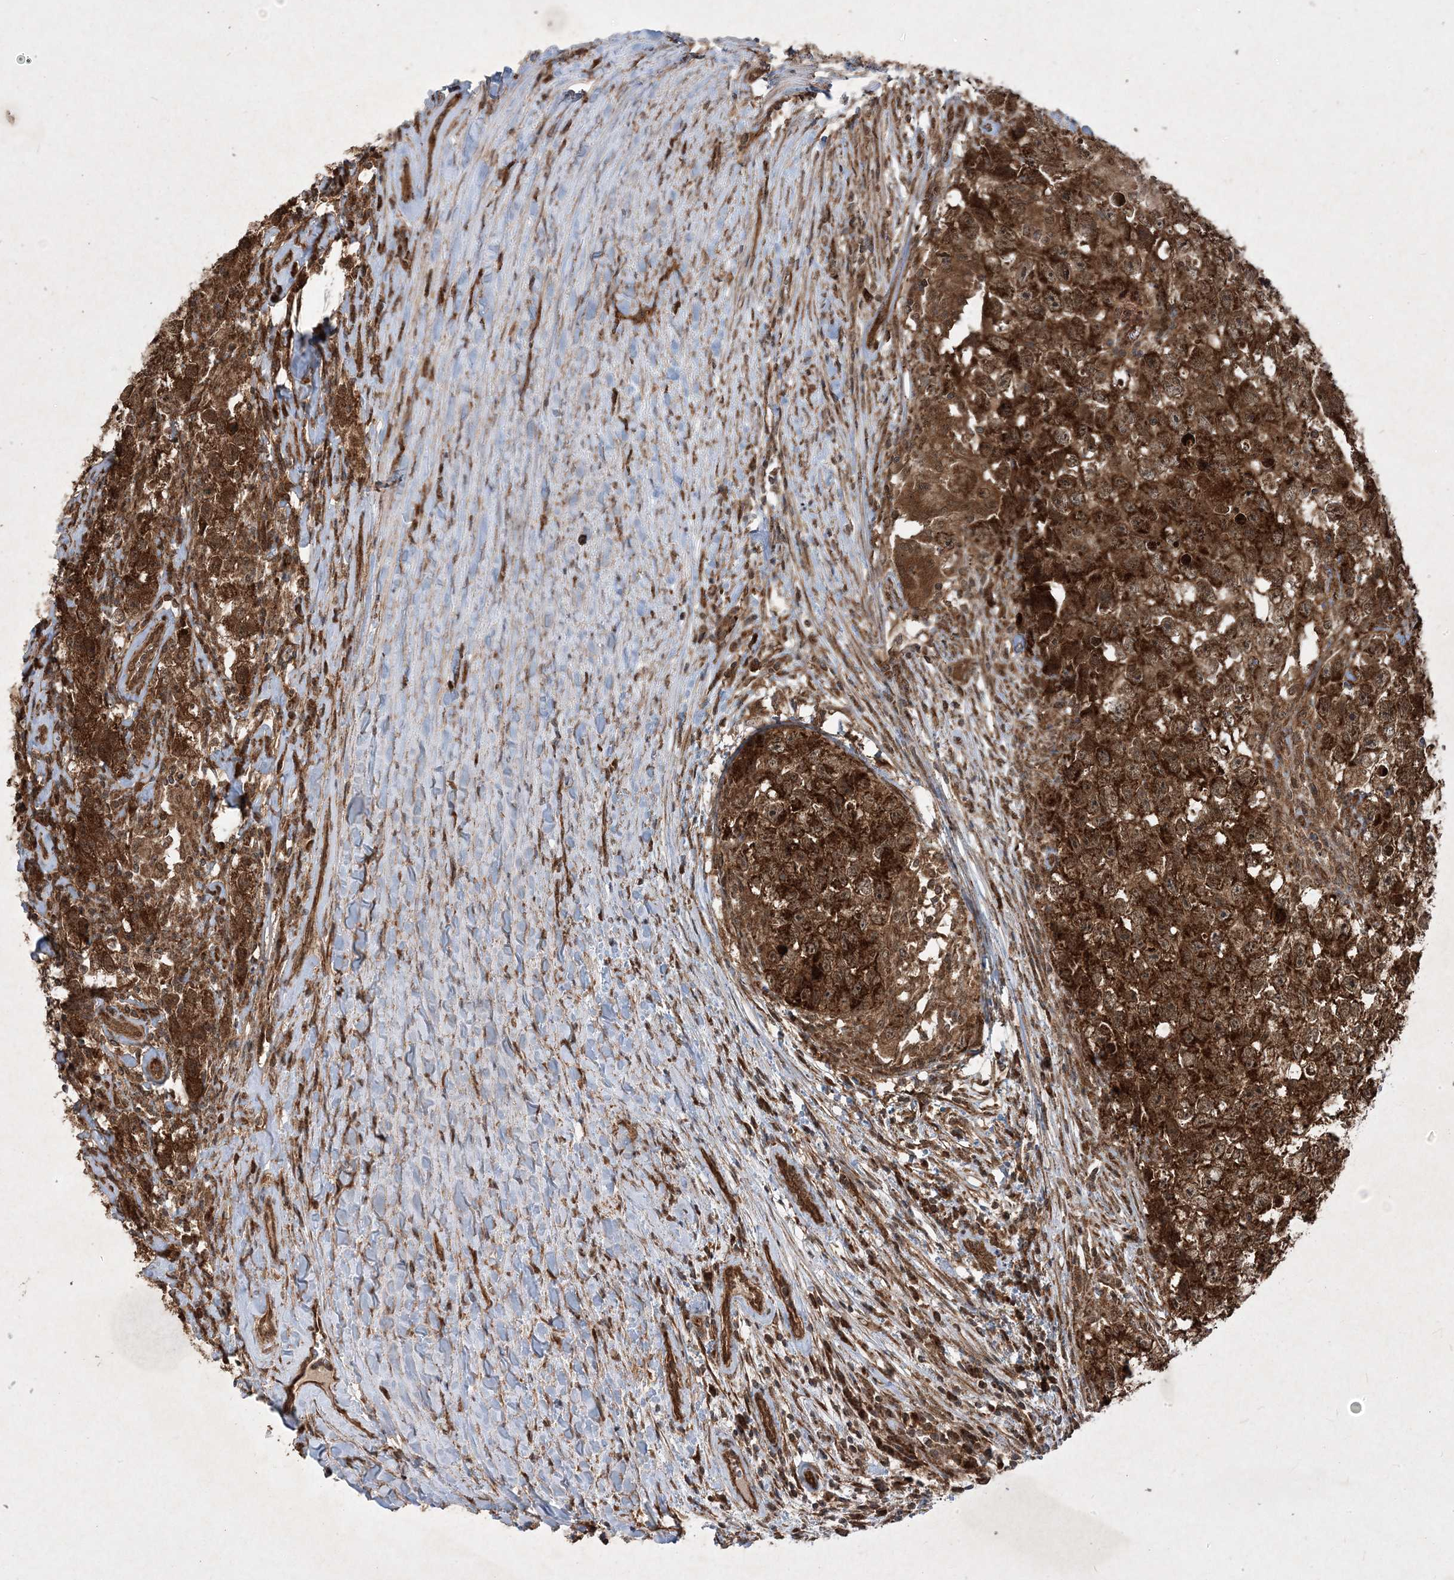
{"staining": {"intensity": "strong", "quantity": ">75%", "location": "cytoplasmic/membranous,nuclear"}, "tissue": "testis cancer", "cell_type": "Tumor cells", "image_type": "cancer", "snomed": [{"axis": "morphology", "description": "Seminoma, NOS"}, {"axis": "morphology", "description": "Carcinoma, Embryonal, NOS"}, {"axis": "topography", "description": "Testis"}], "caption": "Brown immunohistochemical staining in testis cancer (embryonal carcinoma) displays strong cytoplasmic/membranous and nuclear positivity in approximately >75% of tumor cells.", "gene": "PLEKHM2", "patient": {"sex": "male", "age": 43}}